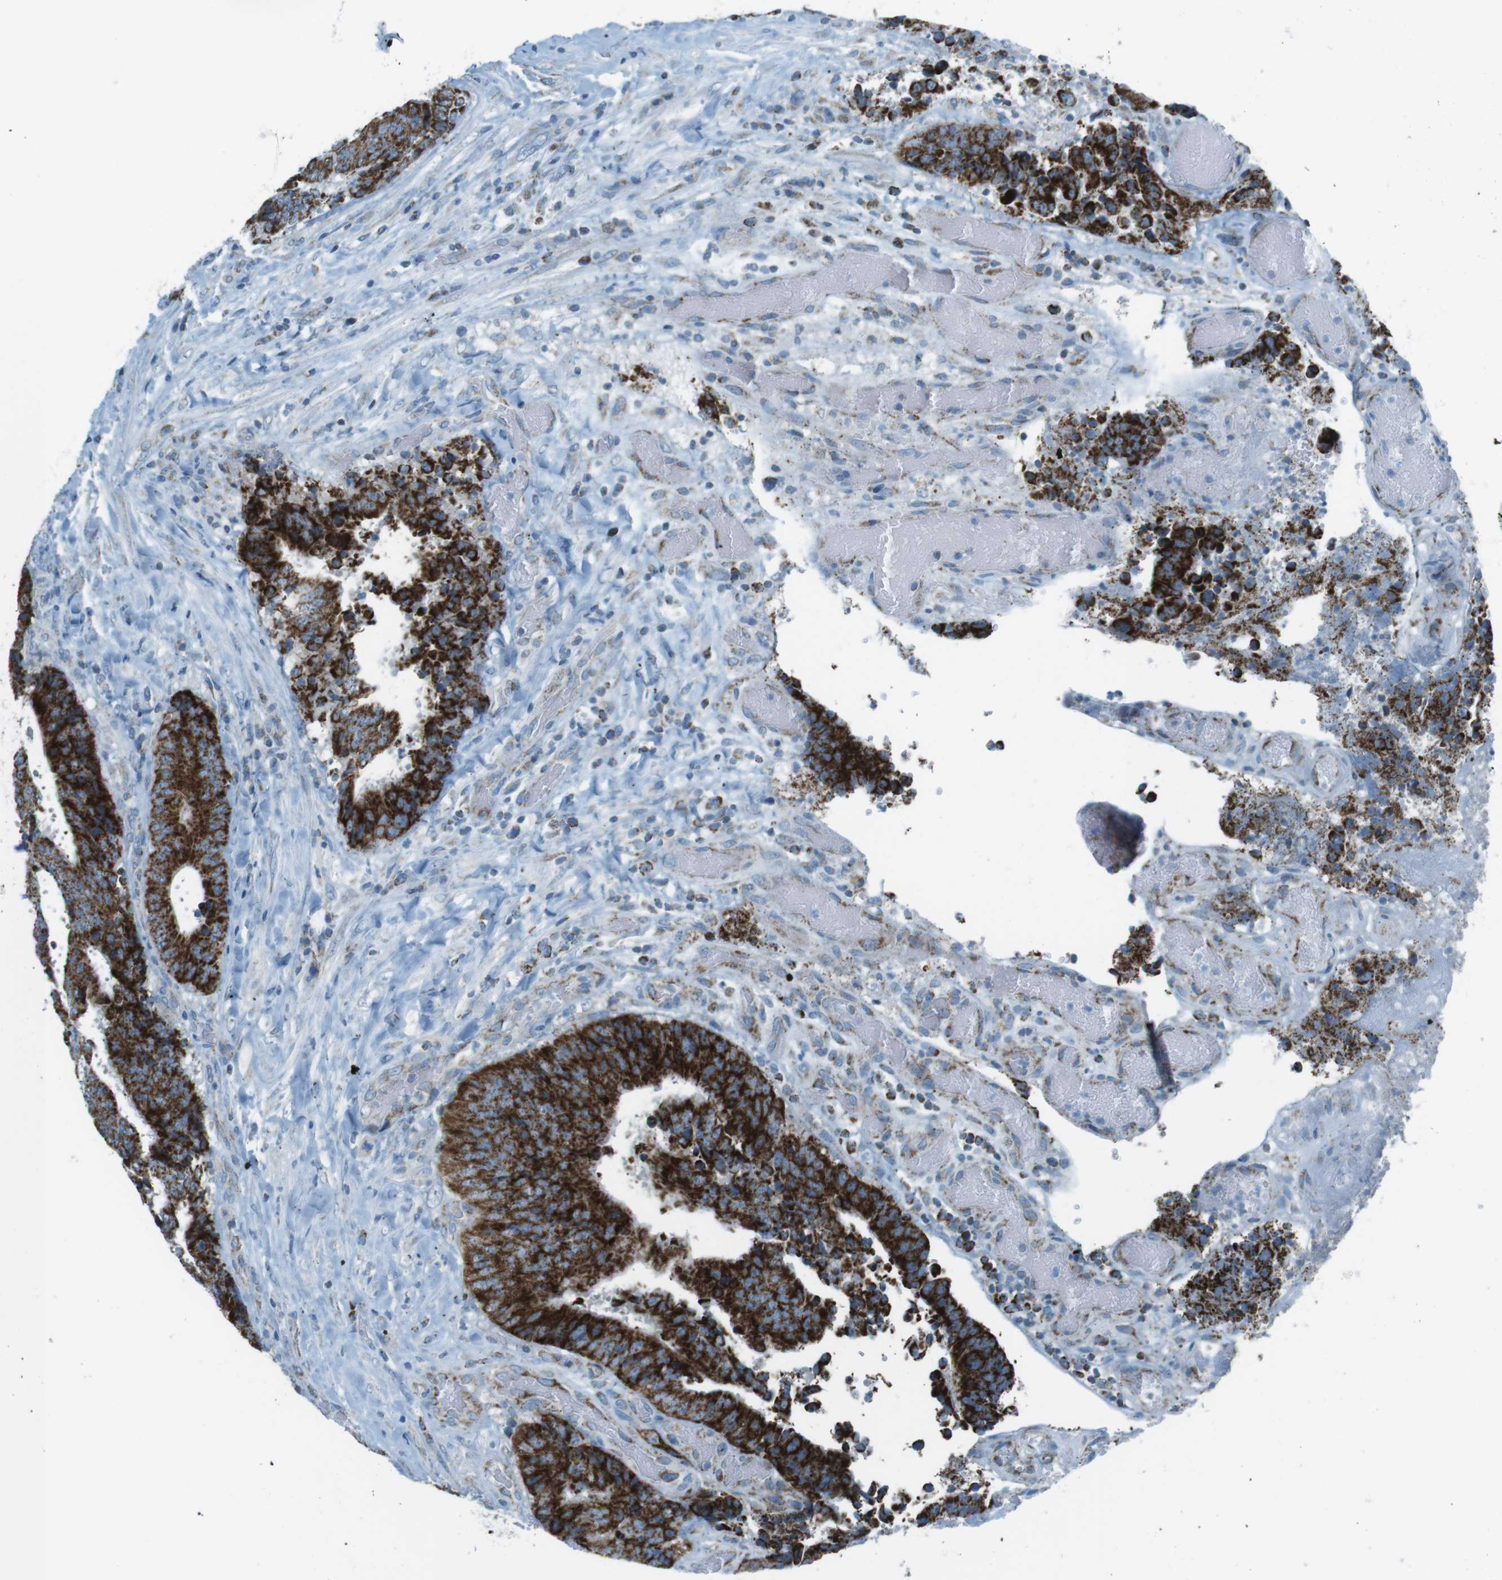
{"staining": {"intensity": "strong", "quantity": ">75%", "location": "cytoplasmic/membranous"}, "tissue": "colorectal cancer", "cell_type": "Tumor cells", "image_type": "cancer", "snomed": [{"axis": "morphology", "description": "Adenocarcinoma, NOS"}, {"axis": "topography", "description": "Rectum"}], "caption": "This image shows immunohistochemistry (IHC) staining of human colorectal cancer (adenocarcinoma), with high strong cytoplasmic/membranous expression in approximately >75% of tumor cells.", "gene": "DNAJA3", "patient": {"sex": "male", "age": 72}}